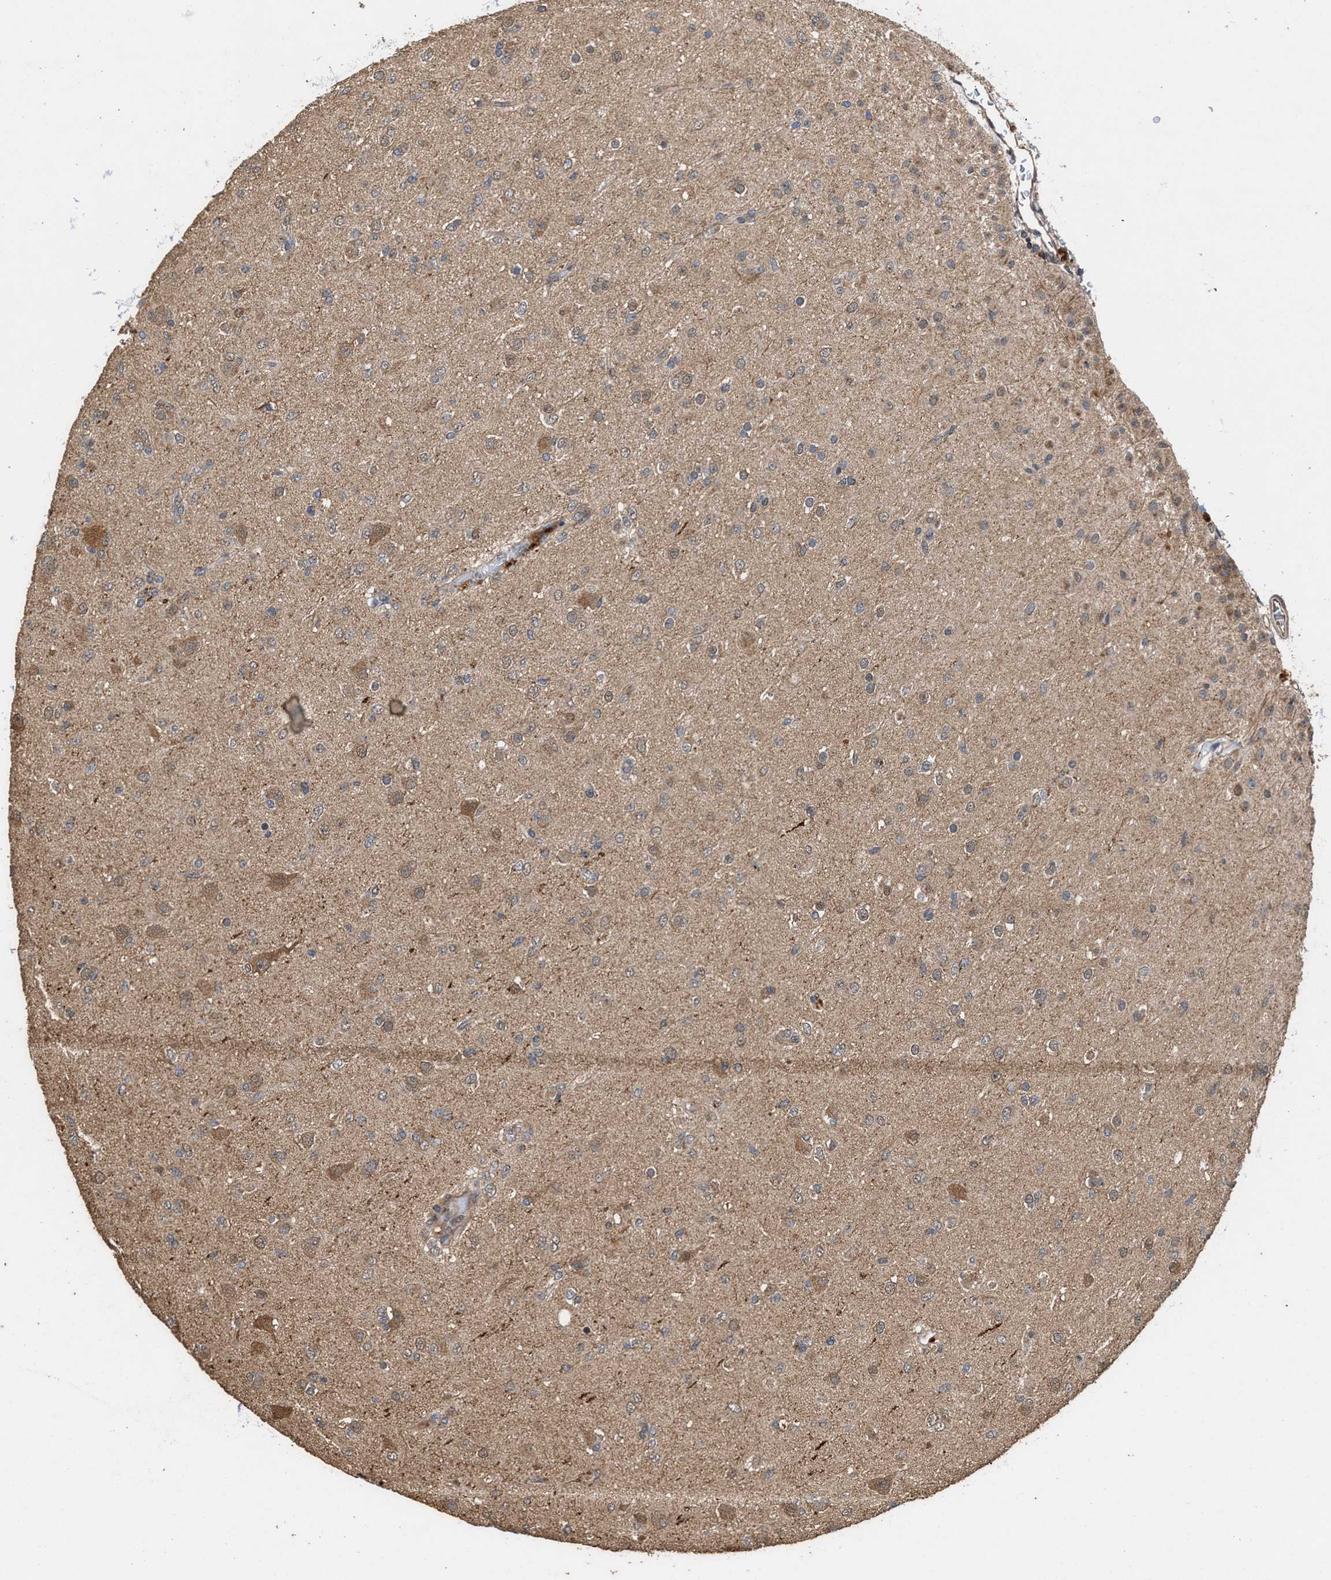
{"staining": {"intensity": "weak", "quantity": ">75%", "location": "cytoplasmic/membranous"}, "tissue": "glioma", "cell_type": "Tumor cells", "image_type": "cancer", "snomed": [{"axis": "morphology", "description": "Glioma, malignant, Low grade"}, {"axis": "topography", "description": "Brain"}], "caption": "Tumor cells display low levels of weak cytoplasmic/membranous expression in about >75% of cells in glioma.", "gene": "ZNHIT6", "patient": {"sex": "male", "age": 65}}